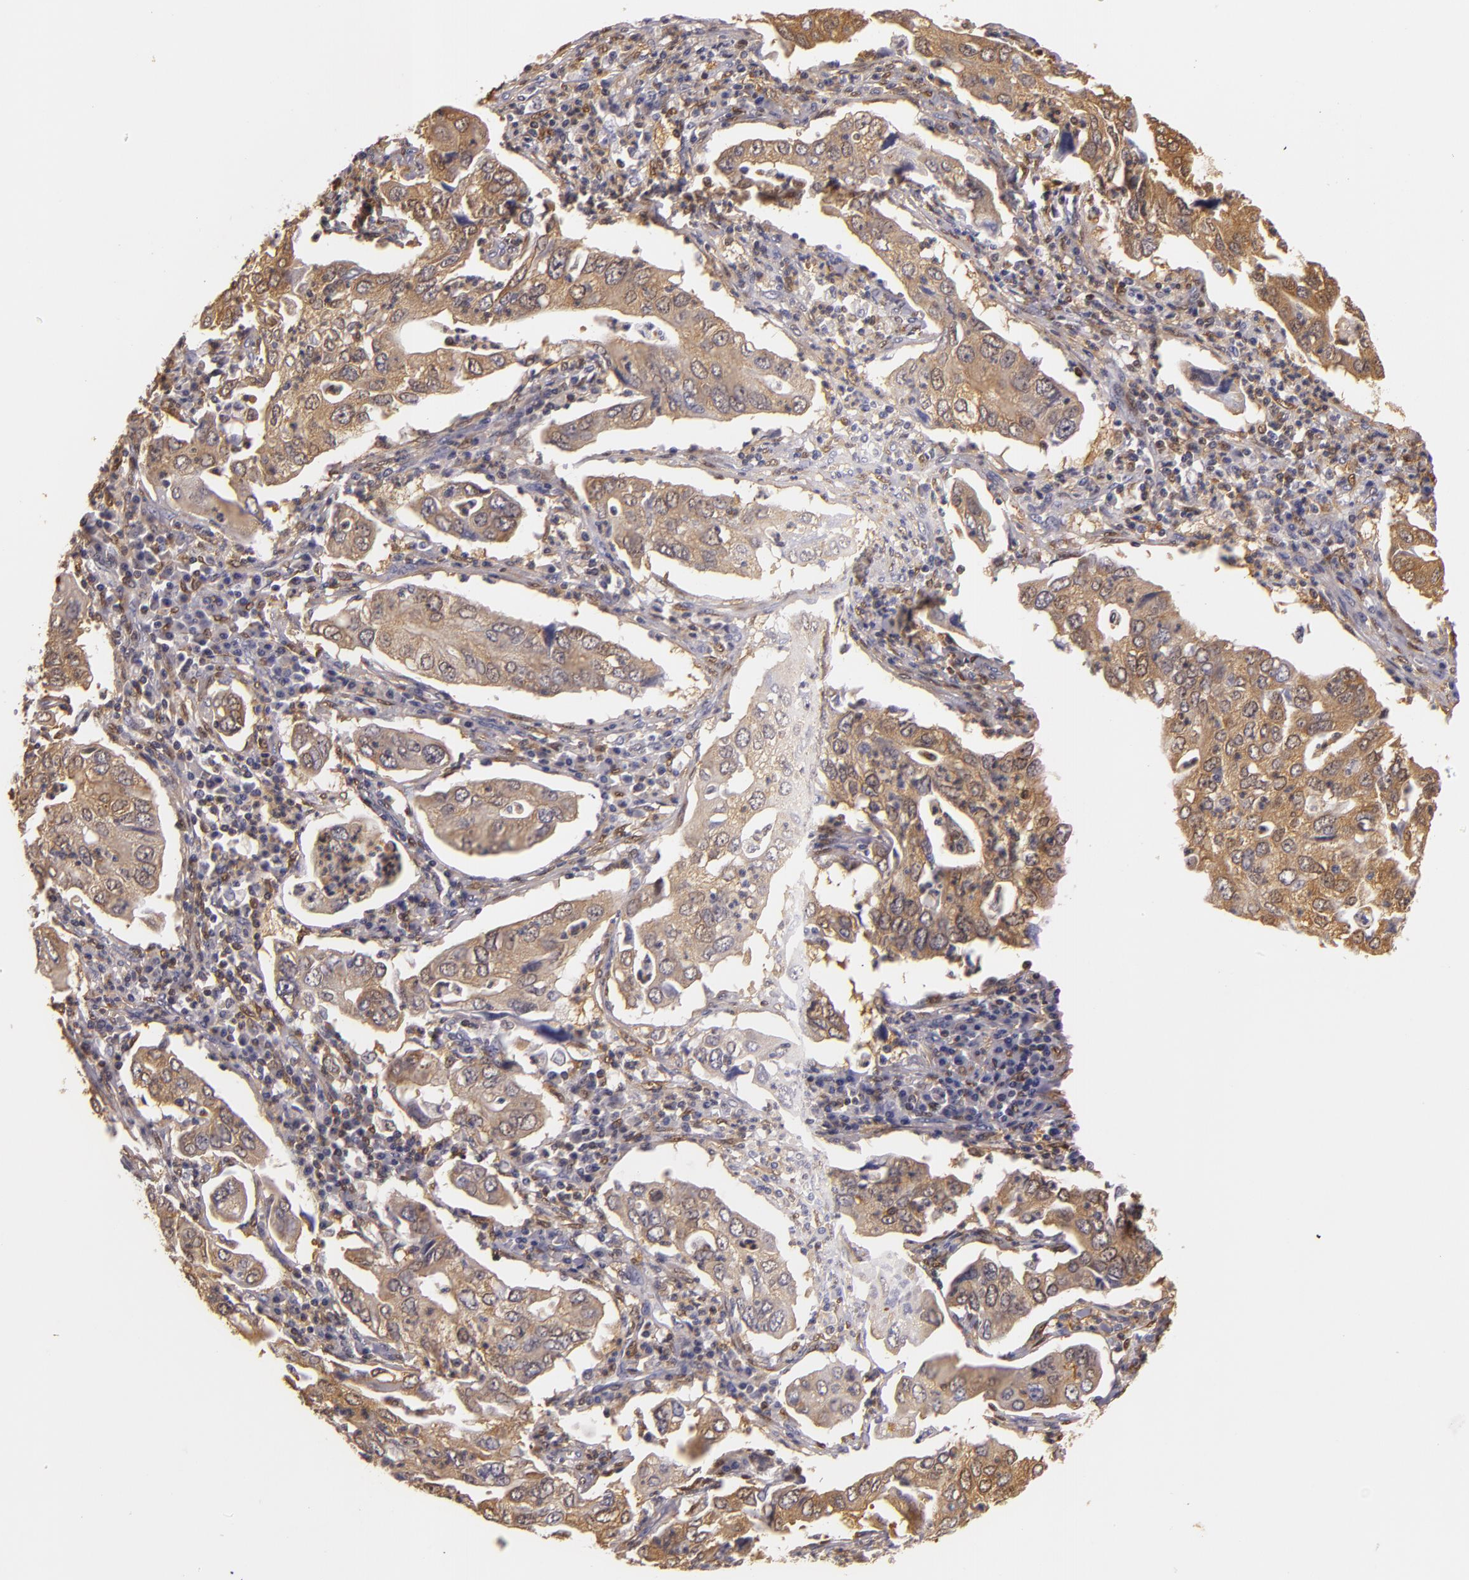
{"staining": {"intensity": "moderate", "quantity": ">75%", "location": "cytoplasmic/membranous"}, "tissue": "lung cancer", "cell_type": "Tumor cells", "image_type": "cancer", "snomed": [{"axis": "morphology", "description": "Adenocarcinoma, NOS"}, {"axis": "topography", "description": "Lung"}], "caption": "Immunohistochemistry (IHC) of human adenocarcinoma (lung) exhibits medium levels of moderate cytoplasmic/membranous staining in about >75% of tumor cells.", "gene": "TOM1", "patient": {"sex": "male", "age": 48}}